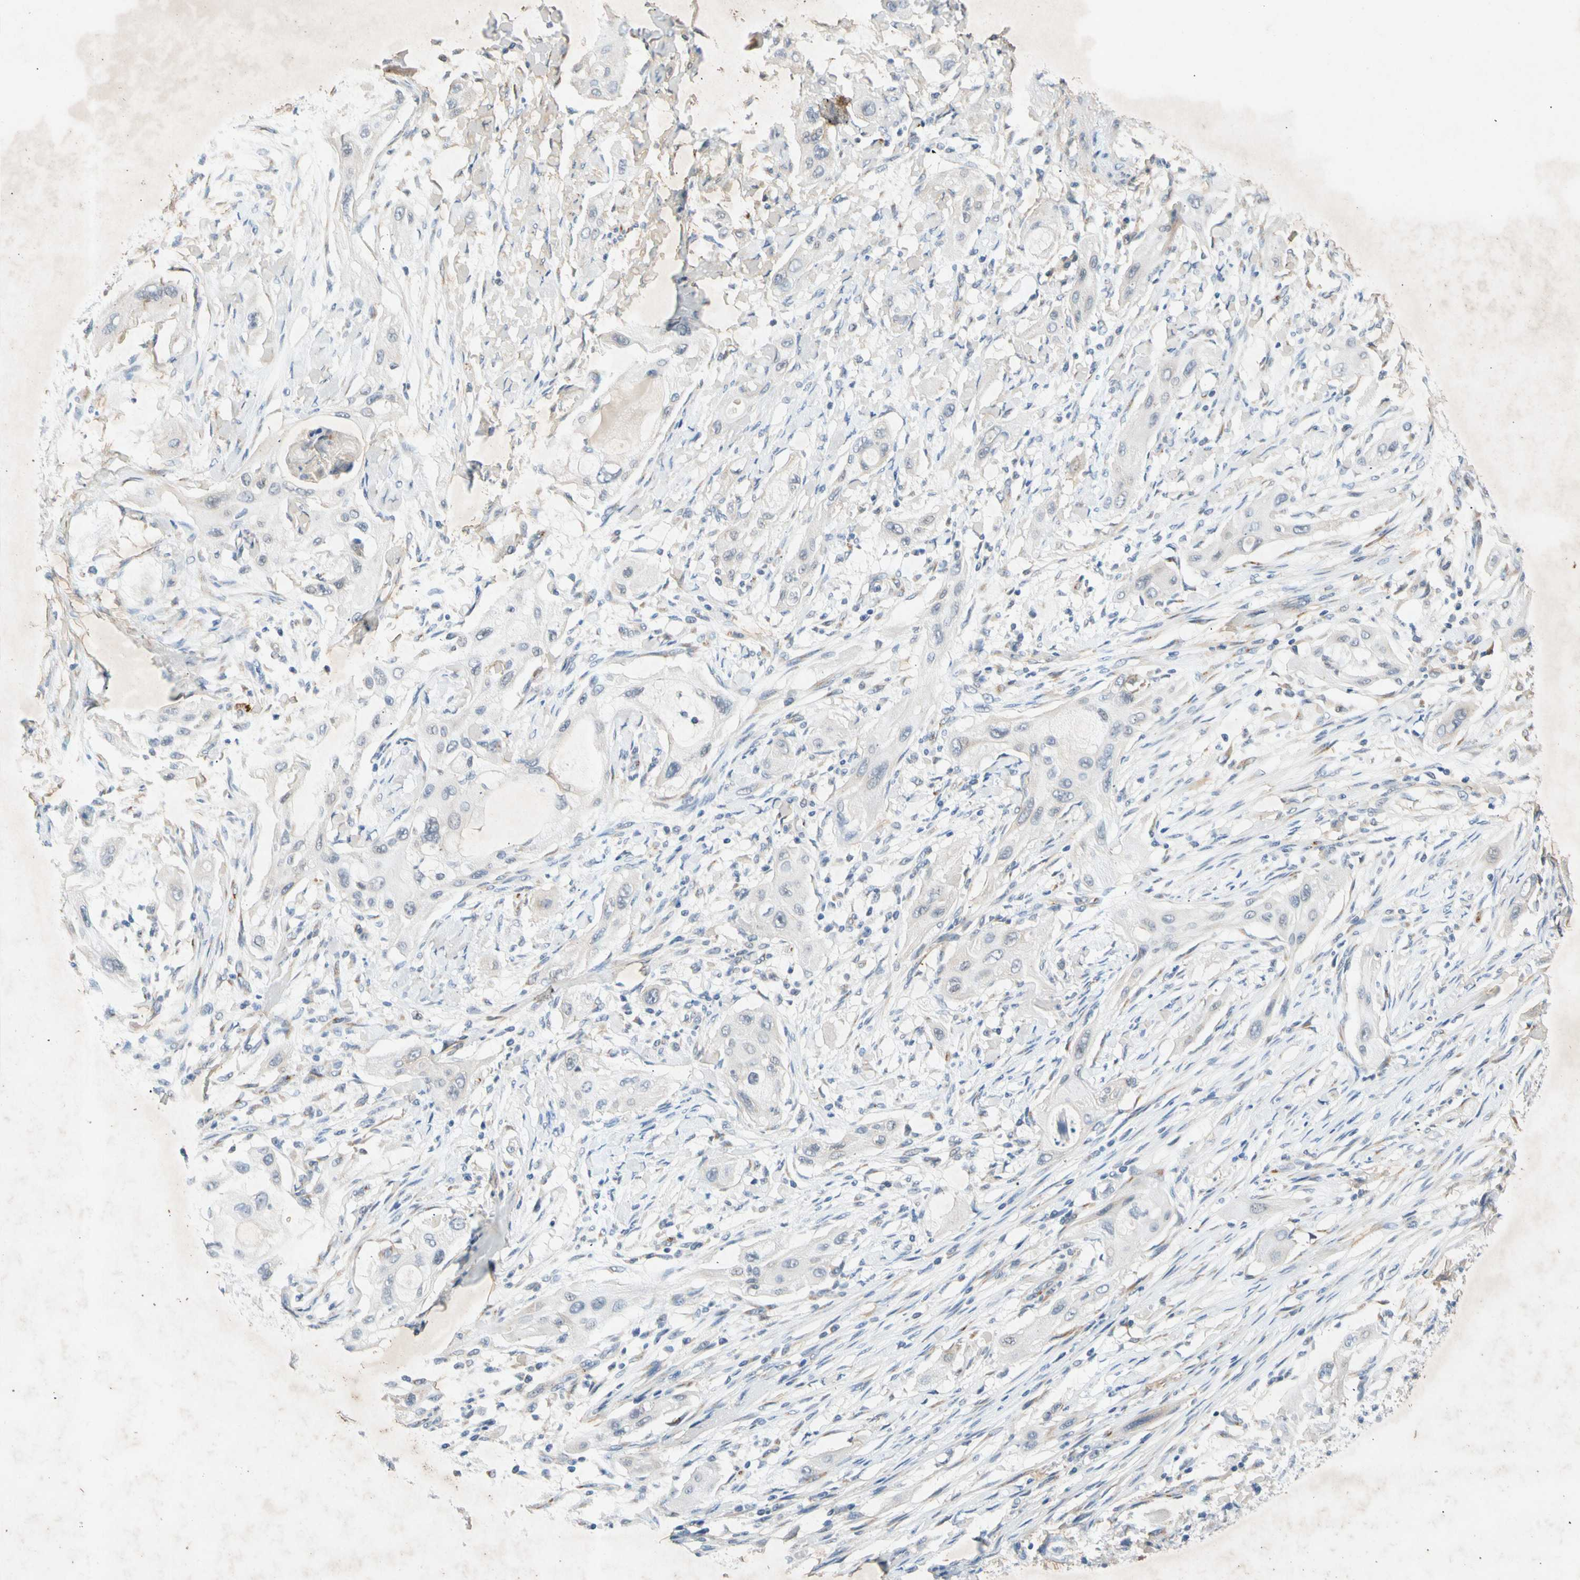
{"staining": {"intensity": "negative", "quantity": "none", "location": "none"}, "tissue": "lung cancer", "cell_type": "Tumor cells", "image_type": "cancer", "snomed": [{"axis": "morphology", "description": "Squamous cell carcinoma, NOS"}, {"axis": "topography", "description": "Lung"}], "caption": "Histopathology image shows no protein expression in tumor cells of squamous cell carcinoma (lung) tissue. (DAB (3,3'-diaminobenzidine) immunohistochemistry (IHC) visualized using brightfield microscopy, high magnification).", "gene": "GASK1B", "patient": {"sex": "female", "age": 47}}